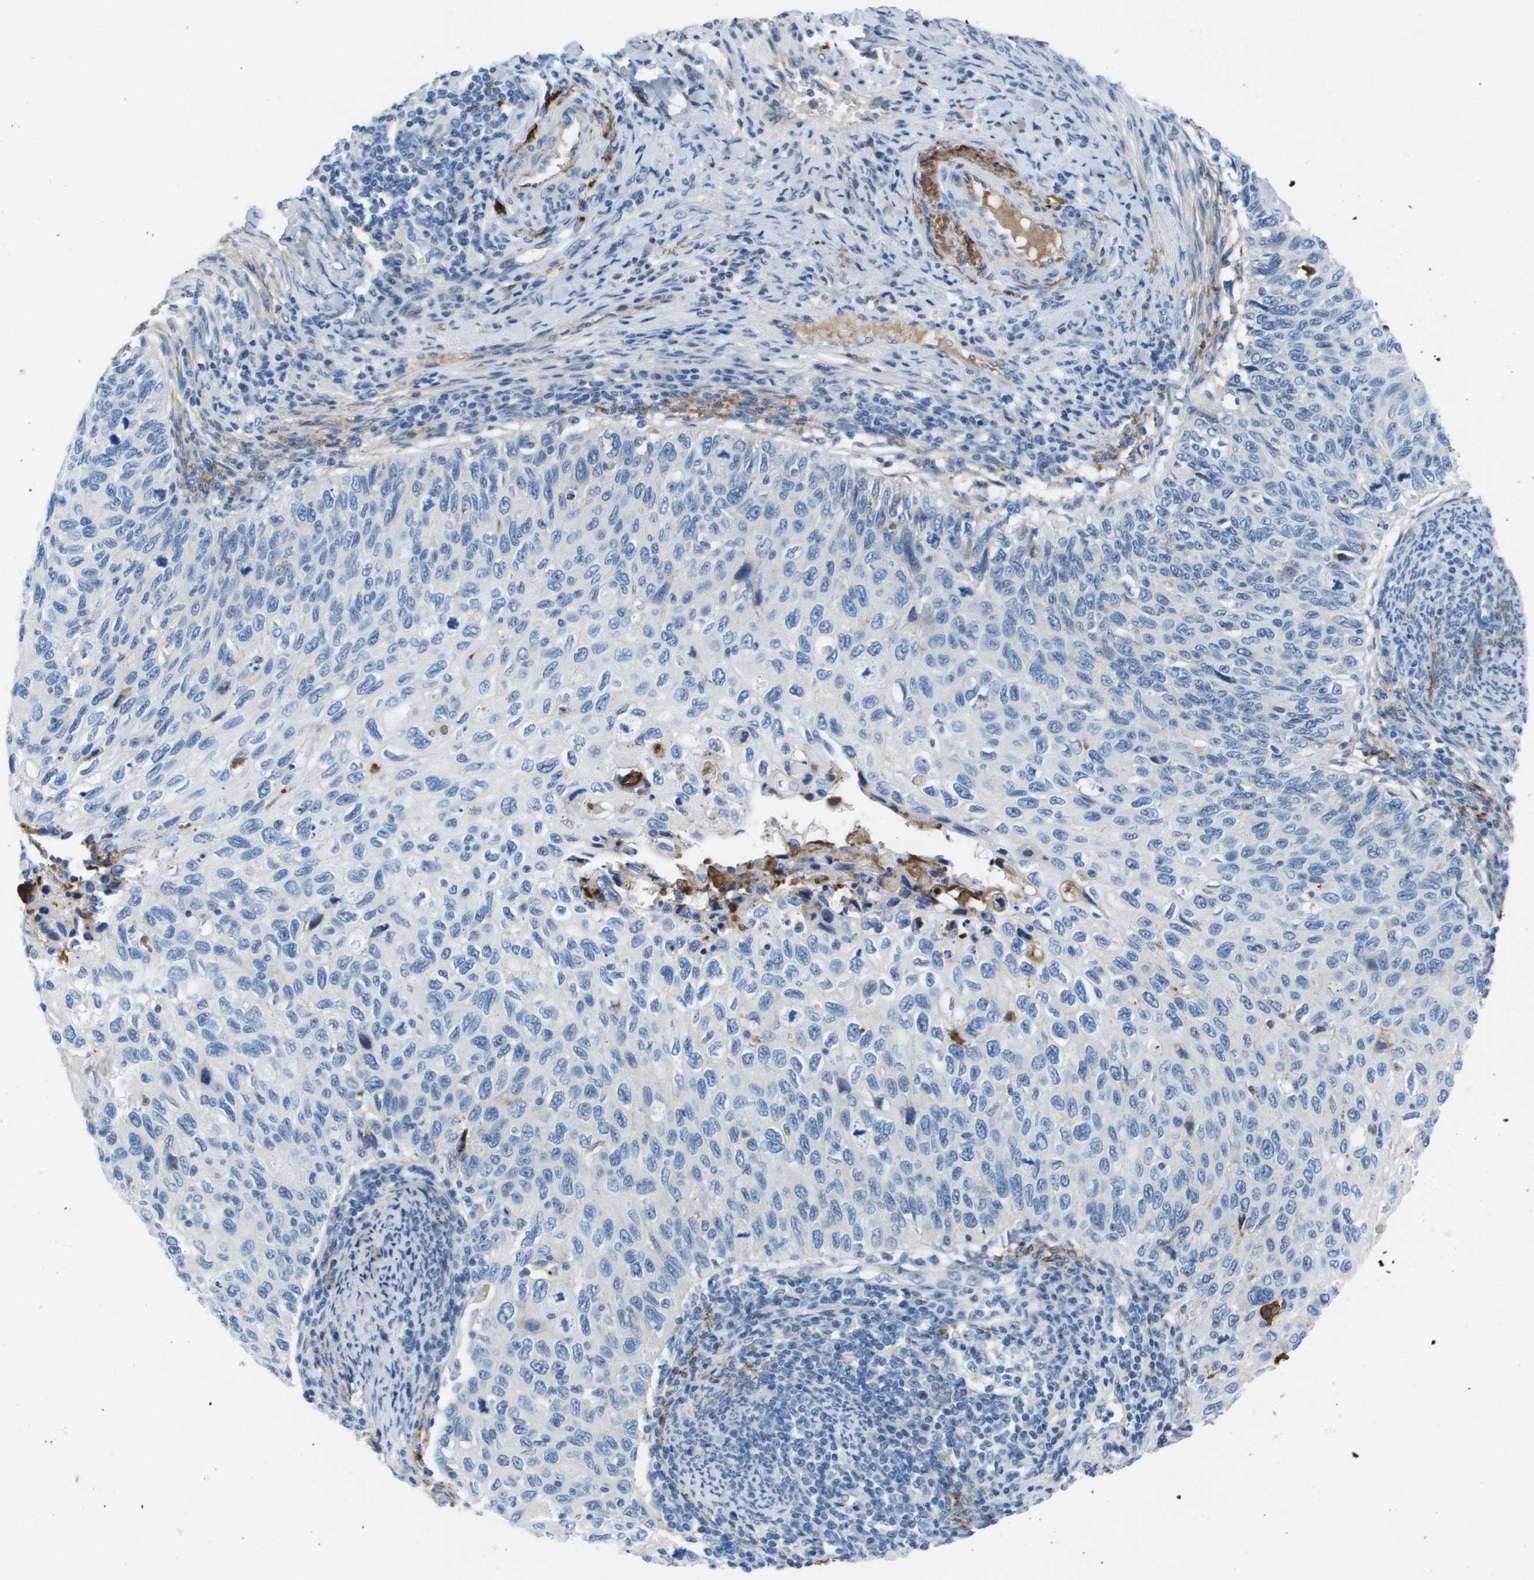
{"staining": {"intensity": "negative", "quantity": "none", "location": "none"}, "tissue": "cervical cancer", "cell_type": "Tumor cells", "image_type": "cancer", "snomed": [{"axis": "morphology", "description": "Squamous cell carcinoma, NOS"}, {"axis": "topography", "description": "Cervix"}], "caption": "A micrograph of cervical squamous cell carcinoma stained for a protein exhibits no brown staining in tumor cells.", "gene": "VTN", "patient": {"sex": "female", "age": 70}}